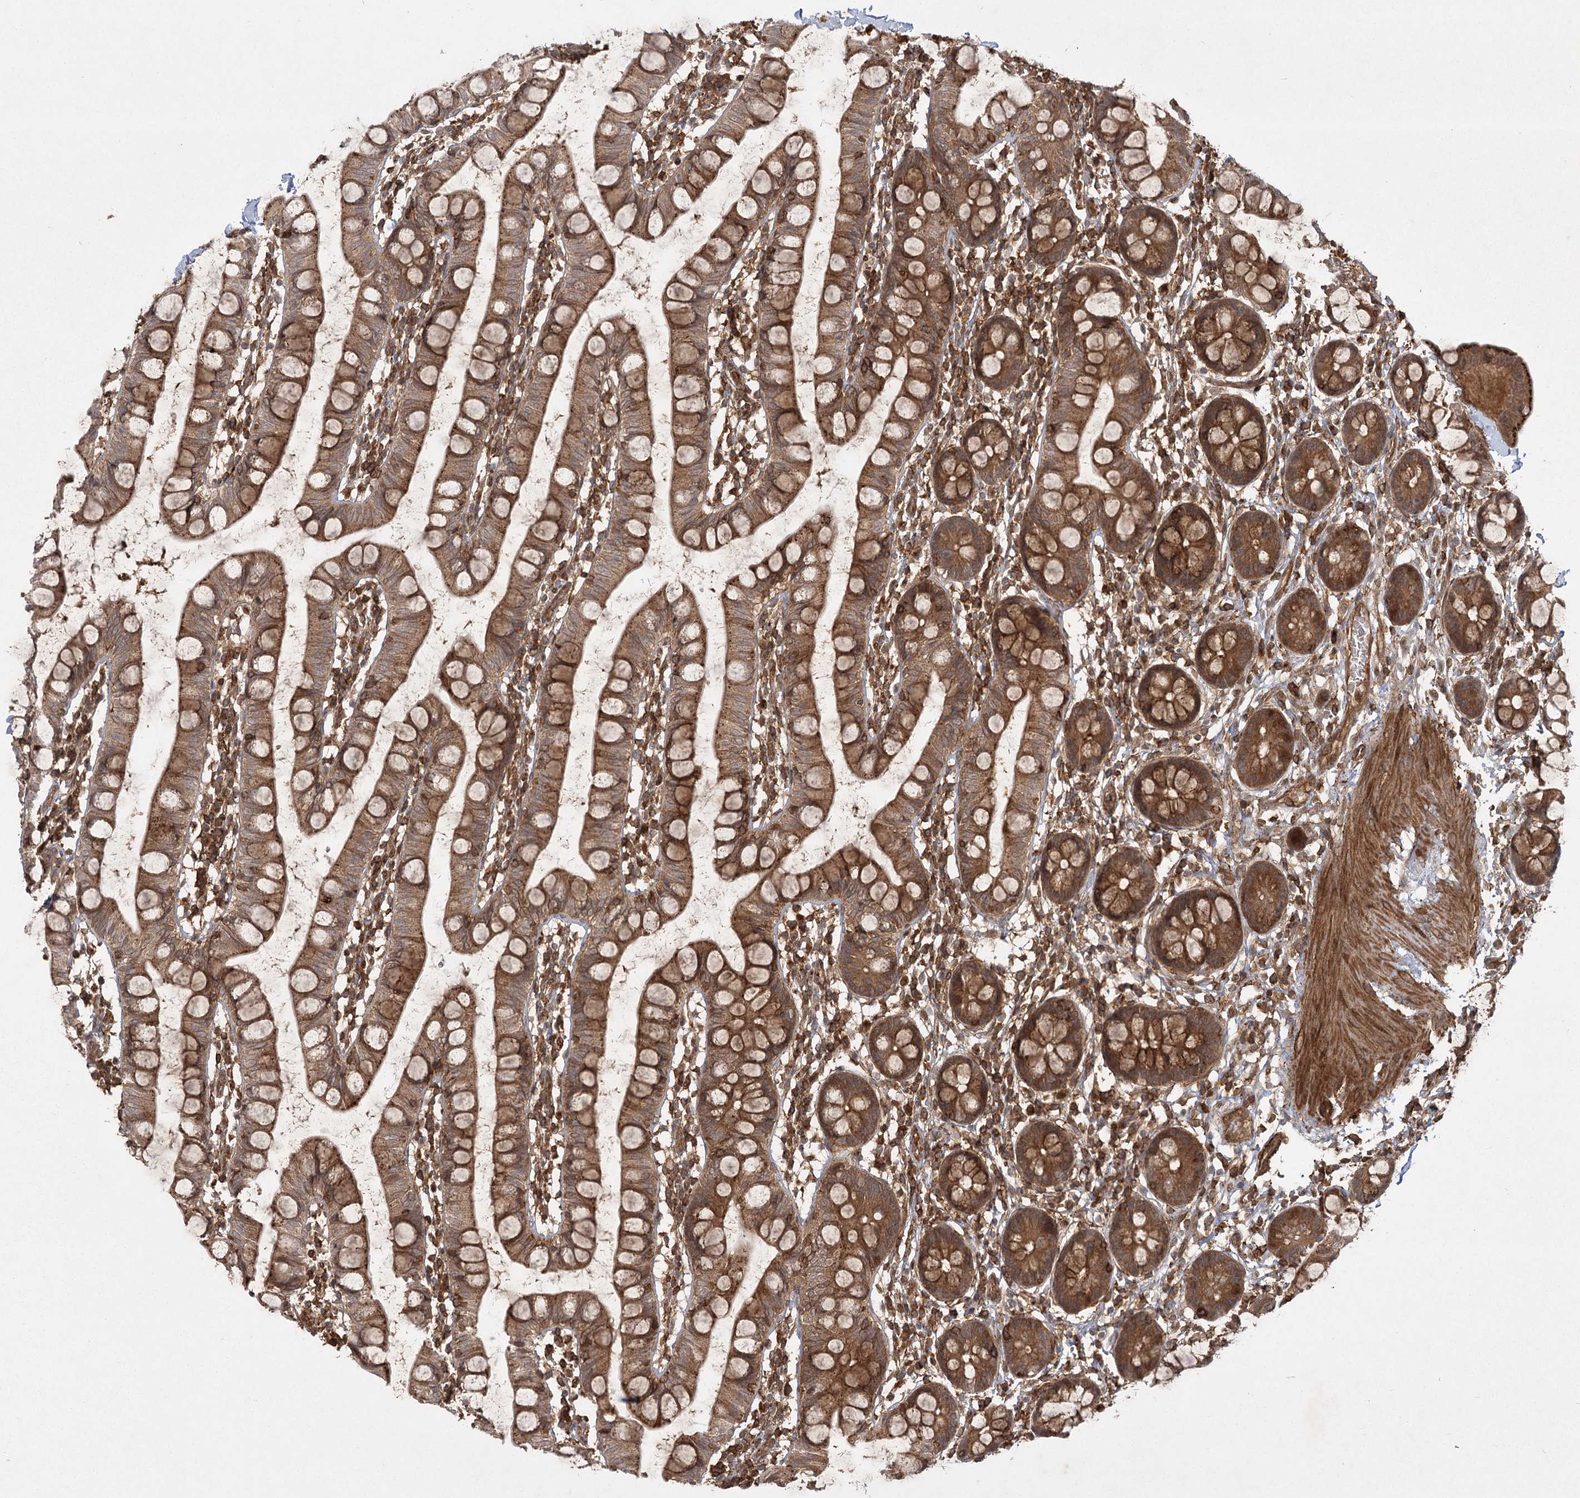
{"staining": {"intensity": "moderate", "quantity": ">75%", "location": "cytoplasmic/membranous"}, "tissue": "small intestine", "cell_type": "Glandular cells", "image_type": "normal", "snomed": [{"axis": "morphology", "description": "Normal tissue, NOS"}, {"axis": "topography", "description": "Small intestine"}], "caption": "IHC micrograph of unremarkable small intestine stained for a protein (brown), which reveals medium levels of moderate cytoplasmic/membranous staining in approximately >75% of glandular cells.", "gene": "MDFIC", "patient": {"sex": "female", "age": 84}}